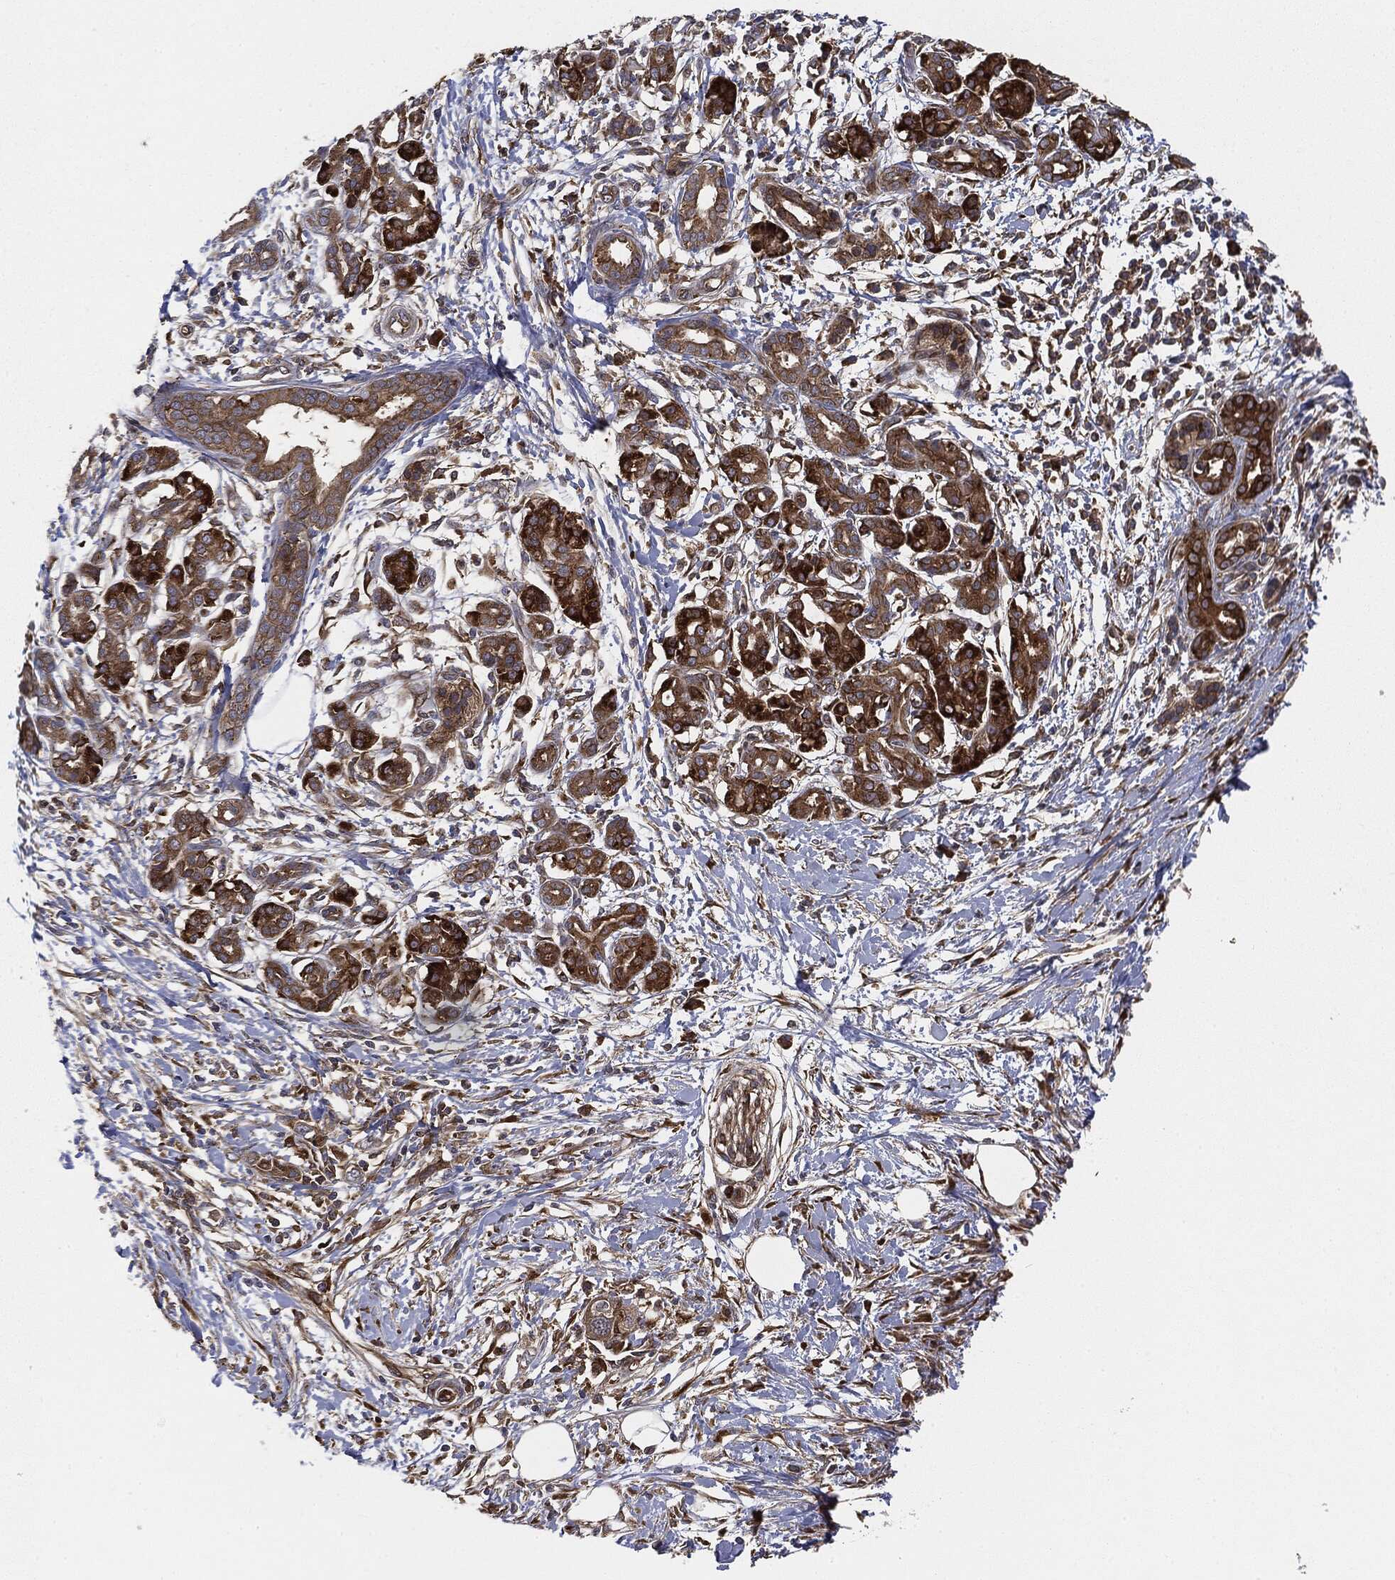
{"staining": {"intensity": "strong", "quantity": ">75%", "location": "cytoplasmic/membranous"}, "tissue": "pancreatic cancer", "cell_type": "Tumor cells", "image_type": "cancer", "snomed": [{"axis": "morphology", "description": "Adenocarcinoma, NOS"}, {"axis": "topography", "description": "Pancreas"}], "caption": "Strong cytoplasmic/membranous staining is present in about >75% of tumor cells in adenocarcinoma (pancreatic).", "gene": "EIF2AK2", "patient": {"sex": "male", "age": 72}}